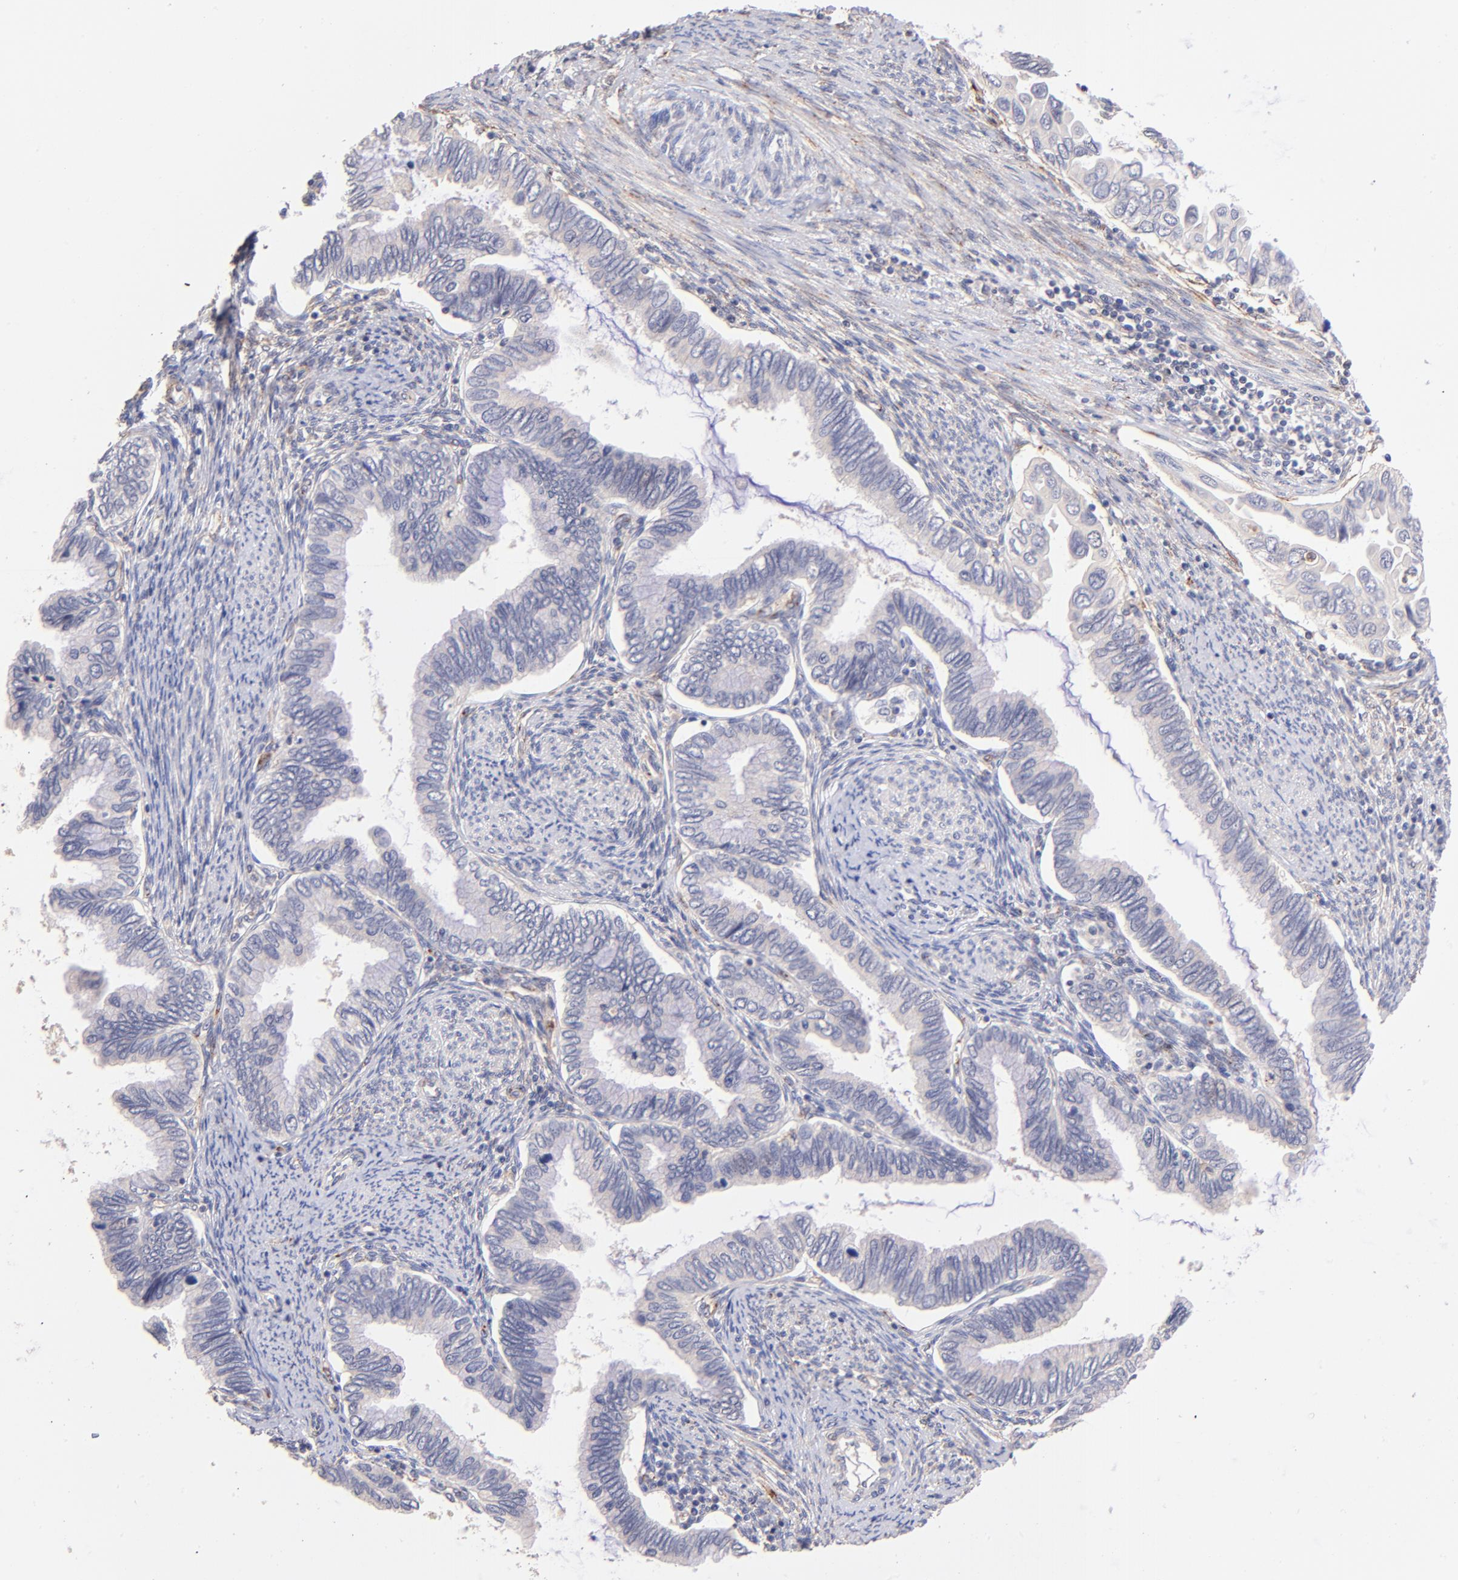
{"staining": {"intensity": "negative", "quantity": "none", "location": "none"}, "tissue": "cervical cancer", "cell_type": "Tumor cells", "image_type": "cancer", "snomed": [{"axis": "morphology", "description": "Adenocarcinoma, NOS"}, {"axis": "topography", "description": "Cervix"}], "caption": "This is an immunohistochemistry (IHC) image of human cervical cancer. There is no positivity in tumor cells.", "gene": "SPARC", "patient": {"sex": "female", "age": 49}}